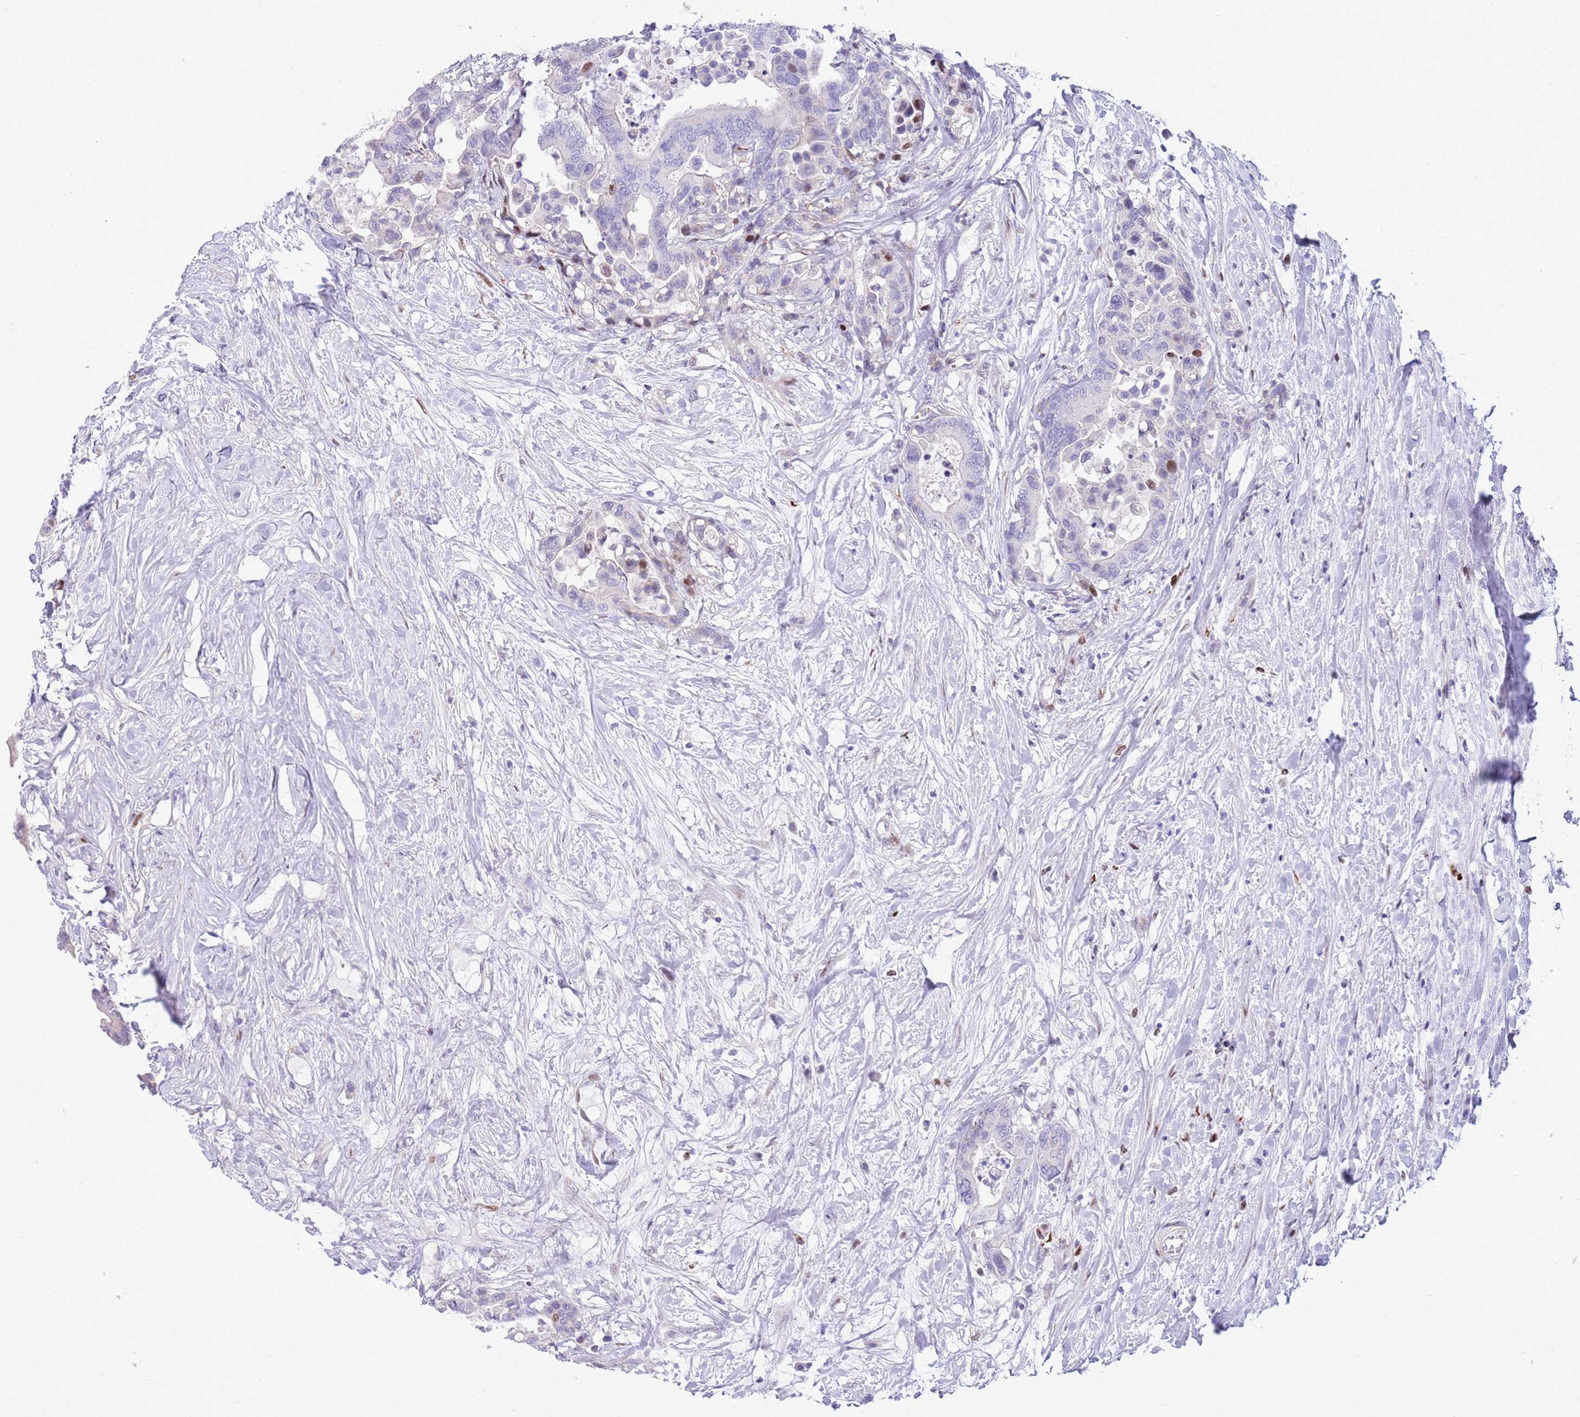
{"staining": {"intensity": "moderate", "quantity": "<25%", "location": "nuclear"}, "tissue": "colorectal cancer", "cell_type": "Tumor cells", "image_type": "cancer", "snomed": [{"axis": "morphology", "description": "Normal tissue, NOS"}, {"axis": "morphology", "description": "Adenocarcinoma, NOS"}, {"axis": "topography", "description": "Colon"}], "caption": "This micrograph shows colorectal cancer (adenocarcinoma) stained with immunohistochemistry (IHC) to label a protein in brown. The nuclear of tumor cells show moderate positivity for the protein. Nuclei are counter-stained blue.", "gene": "ANO8", "patient": {"sex": "male", "age": 82}}